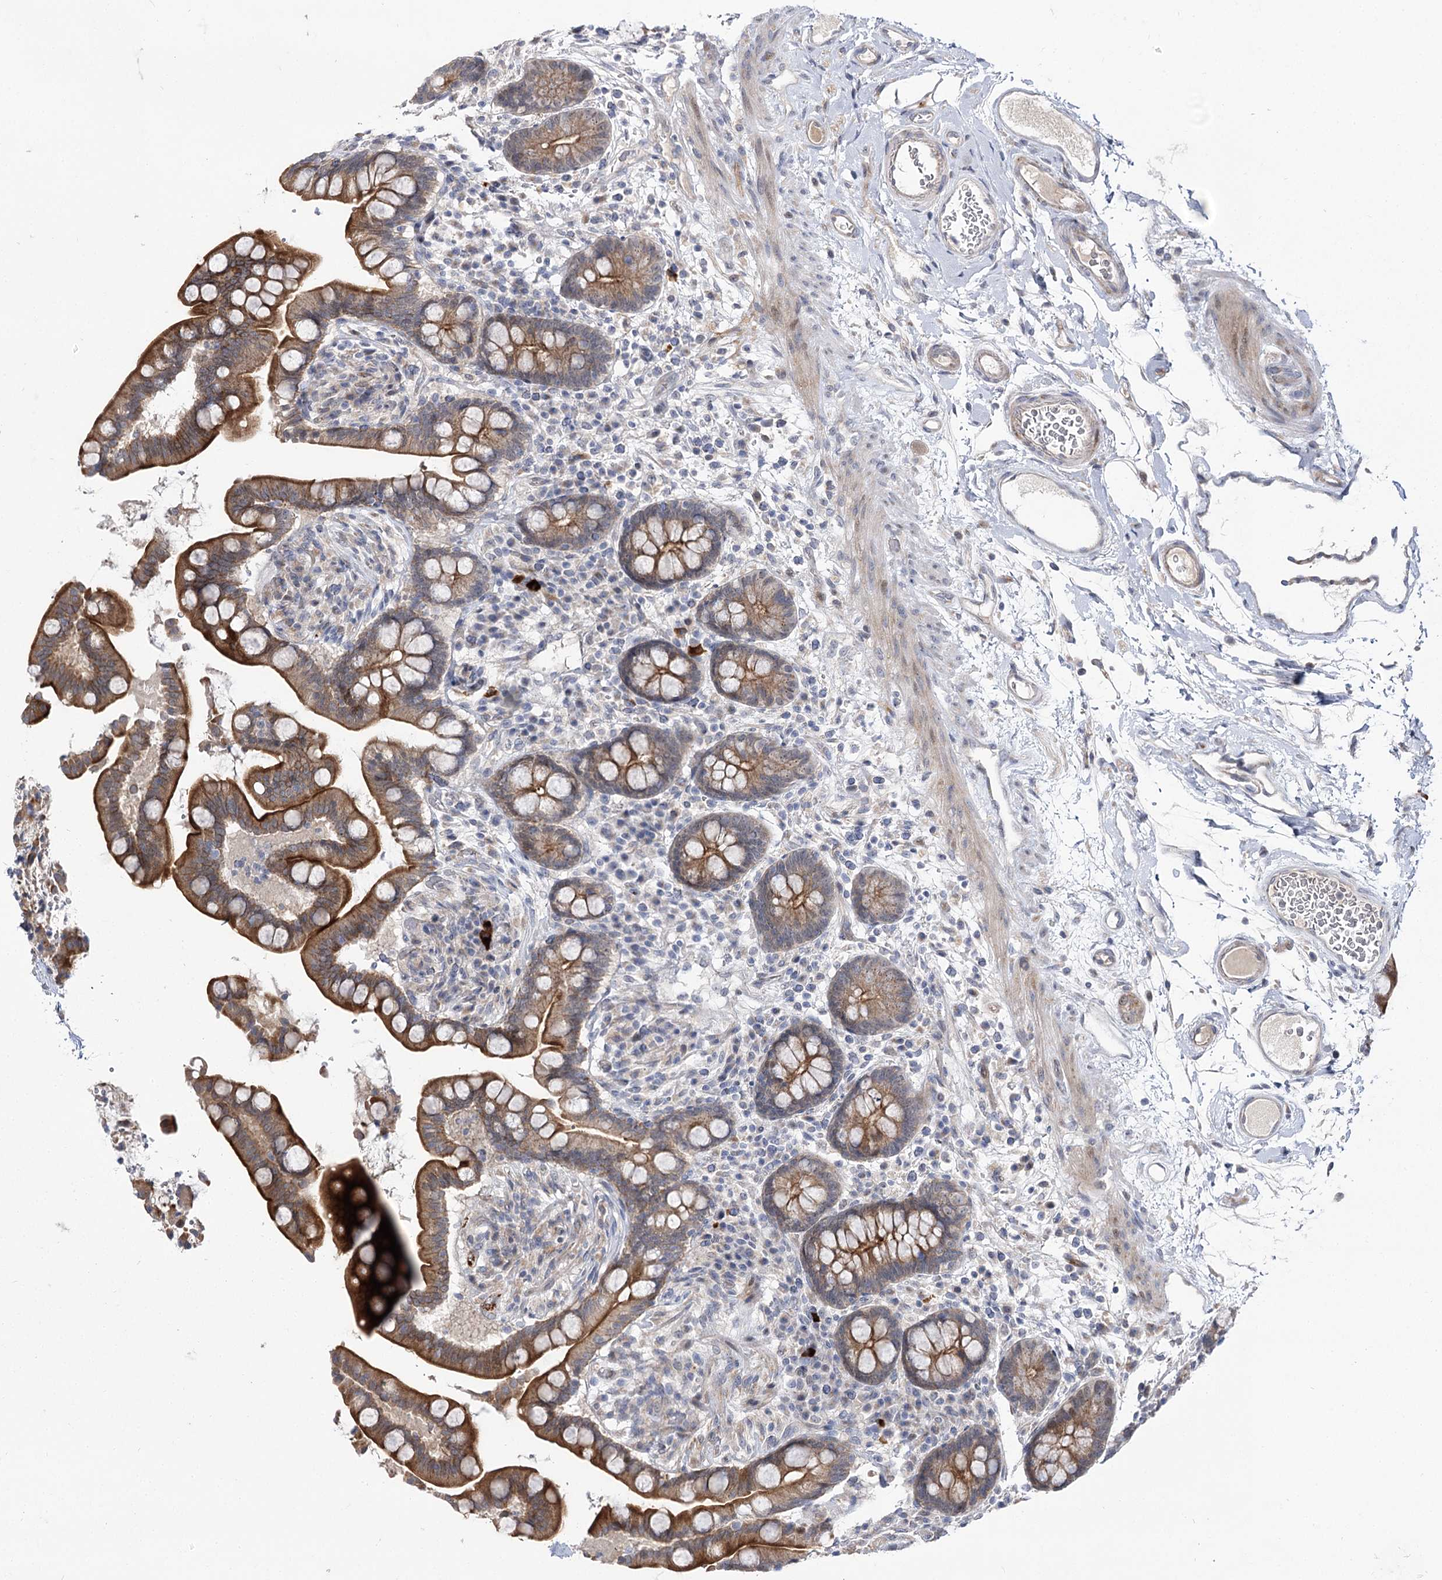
{"staining": {"intensity": "weak", "quantity": ">75%", "location": "cytoplasmic/membranous"}, "tissue": "colon", "cell_type": "Endothelial cells", "image_type": "normal", "snomed": [{"axis": "morphology", "description": "Normal tissue, NOS"}, {"axis": "topography", "description": "Colon"}], "caption": "An image showing weak cytoplasmic/membranous positivity in about >75% of endothelial cells in normal colon, as visualized by brown immunohistochemical staining.", "gene": "ARHGAP32", "patient": {"sex": "male", "age": 73}}